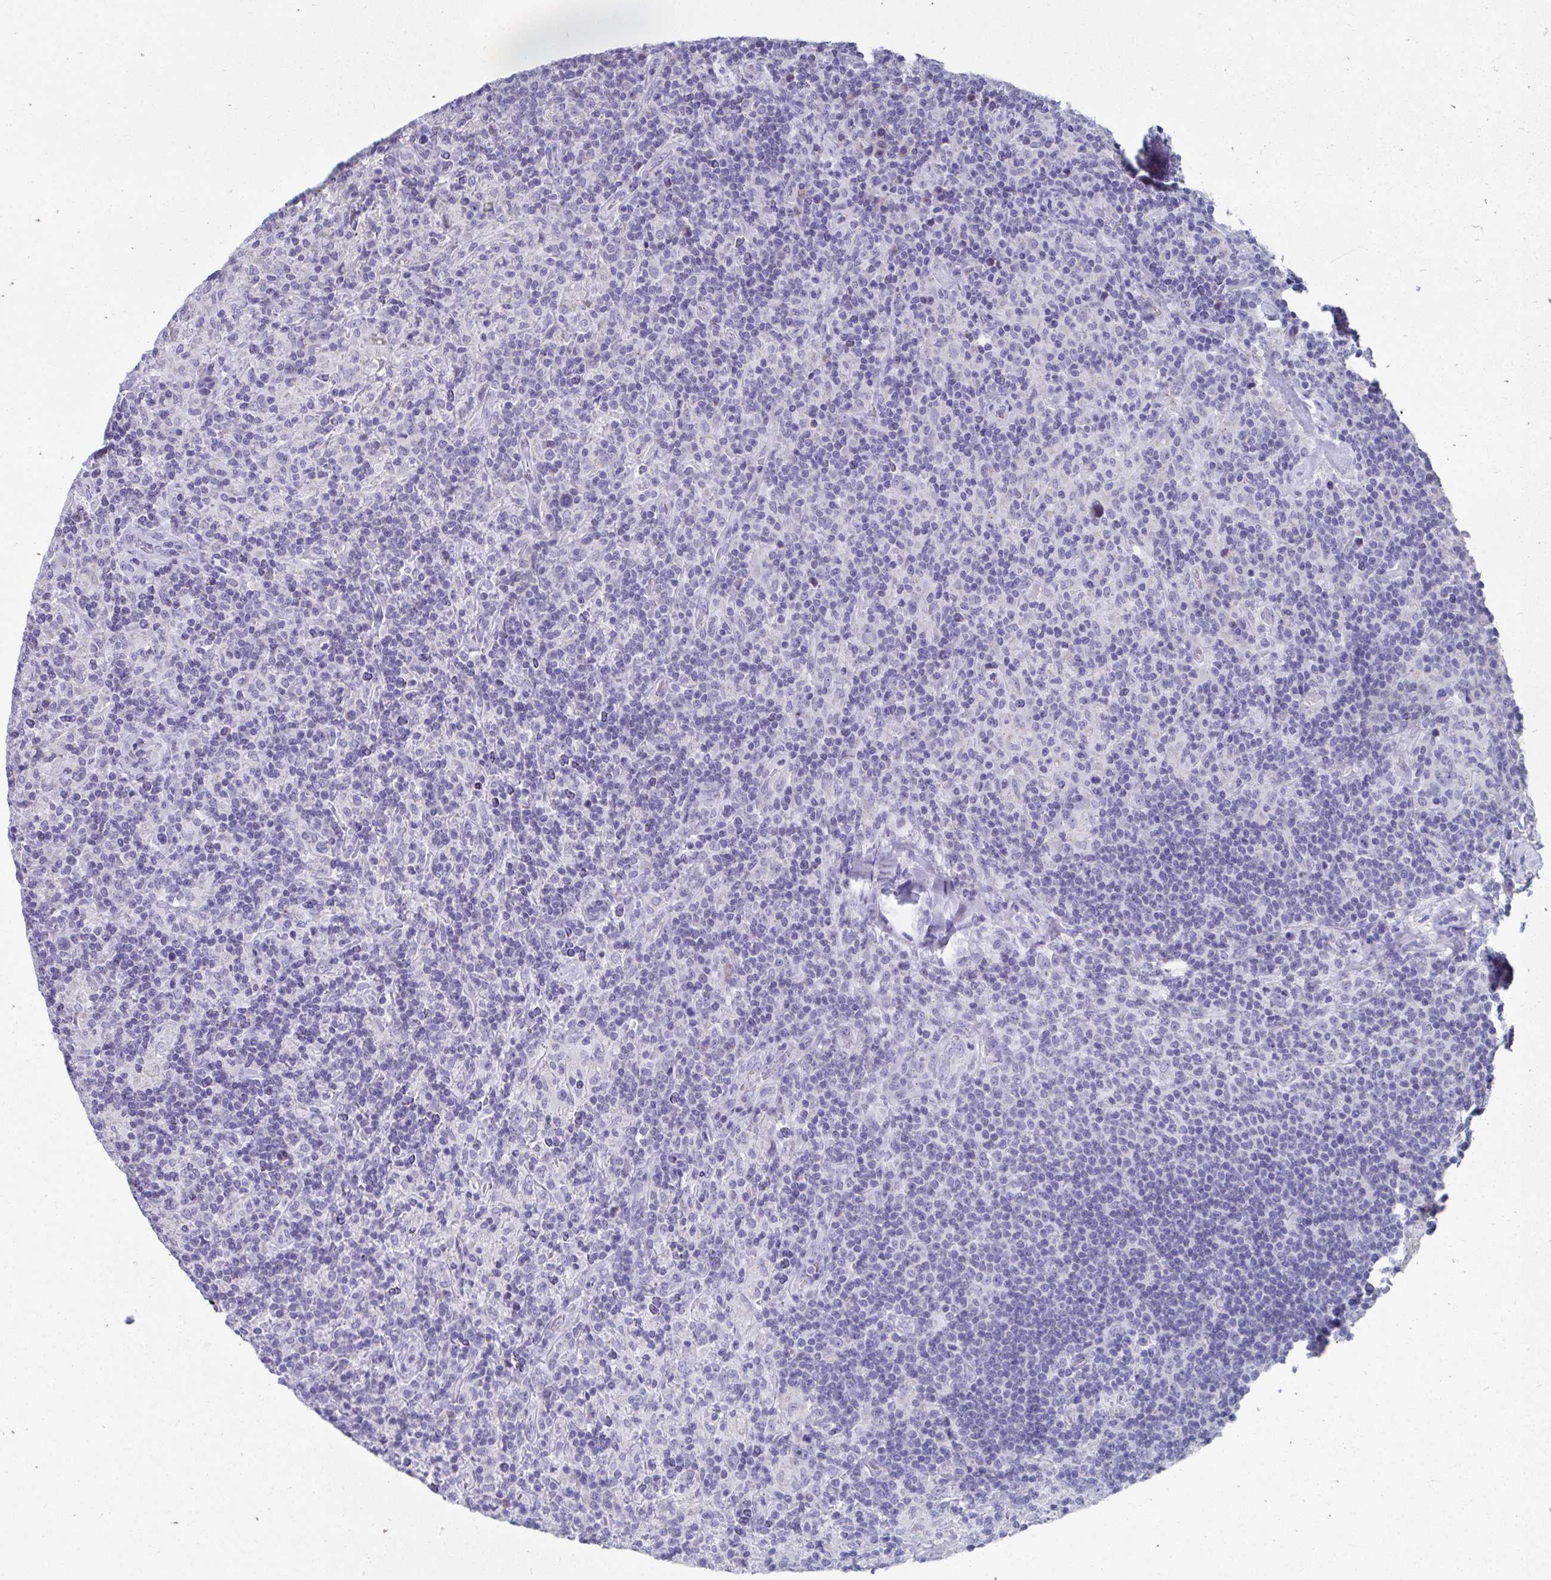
{"staining": {"intensity": "negative", "quantity": "none", "location": "none"}, "tissue": "lymphoma", "cell_type": "Tumor cells", "image_type": "cancer", "snomed": [{"axis": "morphology", "description": "Hodgkin's disease, NOS"}, {"axis": "topography", "description": "Lymph node"}], "caption": "IHC histopathology image of neoplastic tissue: human lymphoma stained with DAB shows no significant protein staining in tumor cells.", "gene": "TMPRSS2", "patient": {"sex": "male", "age": 70}}